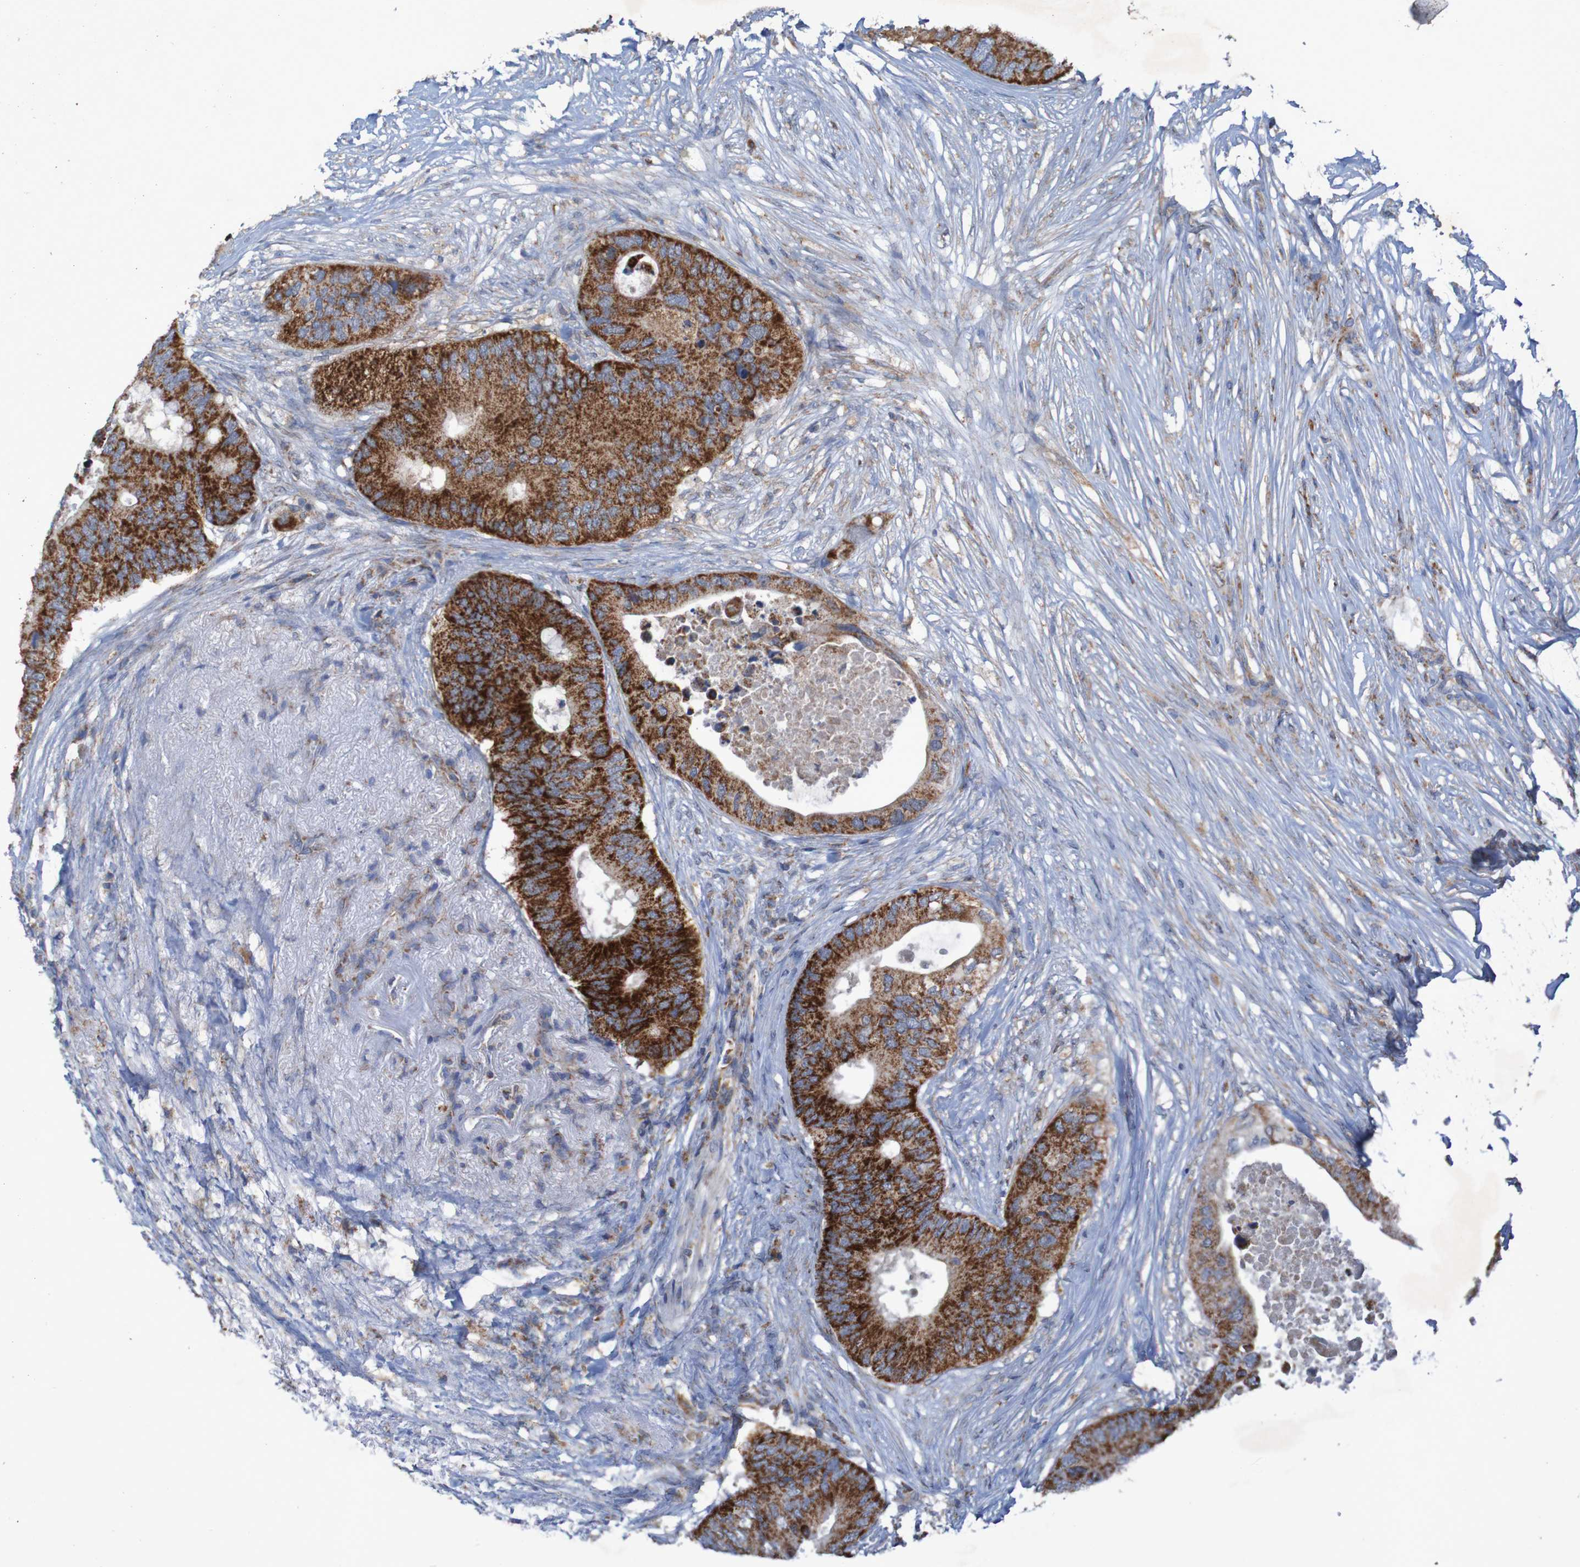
{"staining": {"intensity": "strong", "quantity": ">75%", "location": "cytoplasmic/membranous"}, "tissue": "colorectal cancer", "cell_type": "Tumor cells", "image_type": "cancer", "snomed": [{"axis": "morphology", "description": "Adenocarcinoma, NOS"}, {"axis": "topography", "description": "Colon"}], "caption": "An immunohistochemistry (IHC) histopathology image of tumor tissue is shown. Protein staining in brown shows strong cytoplasmic/membranous positivity in colorectal cancer within tumor cells. (DAB (3,3'-diaminobenzidine) IHC with brightfield microscopy, high magnification).", "gene": "CCDC51", "patient": {"sex": "male", "age": 71}}